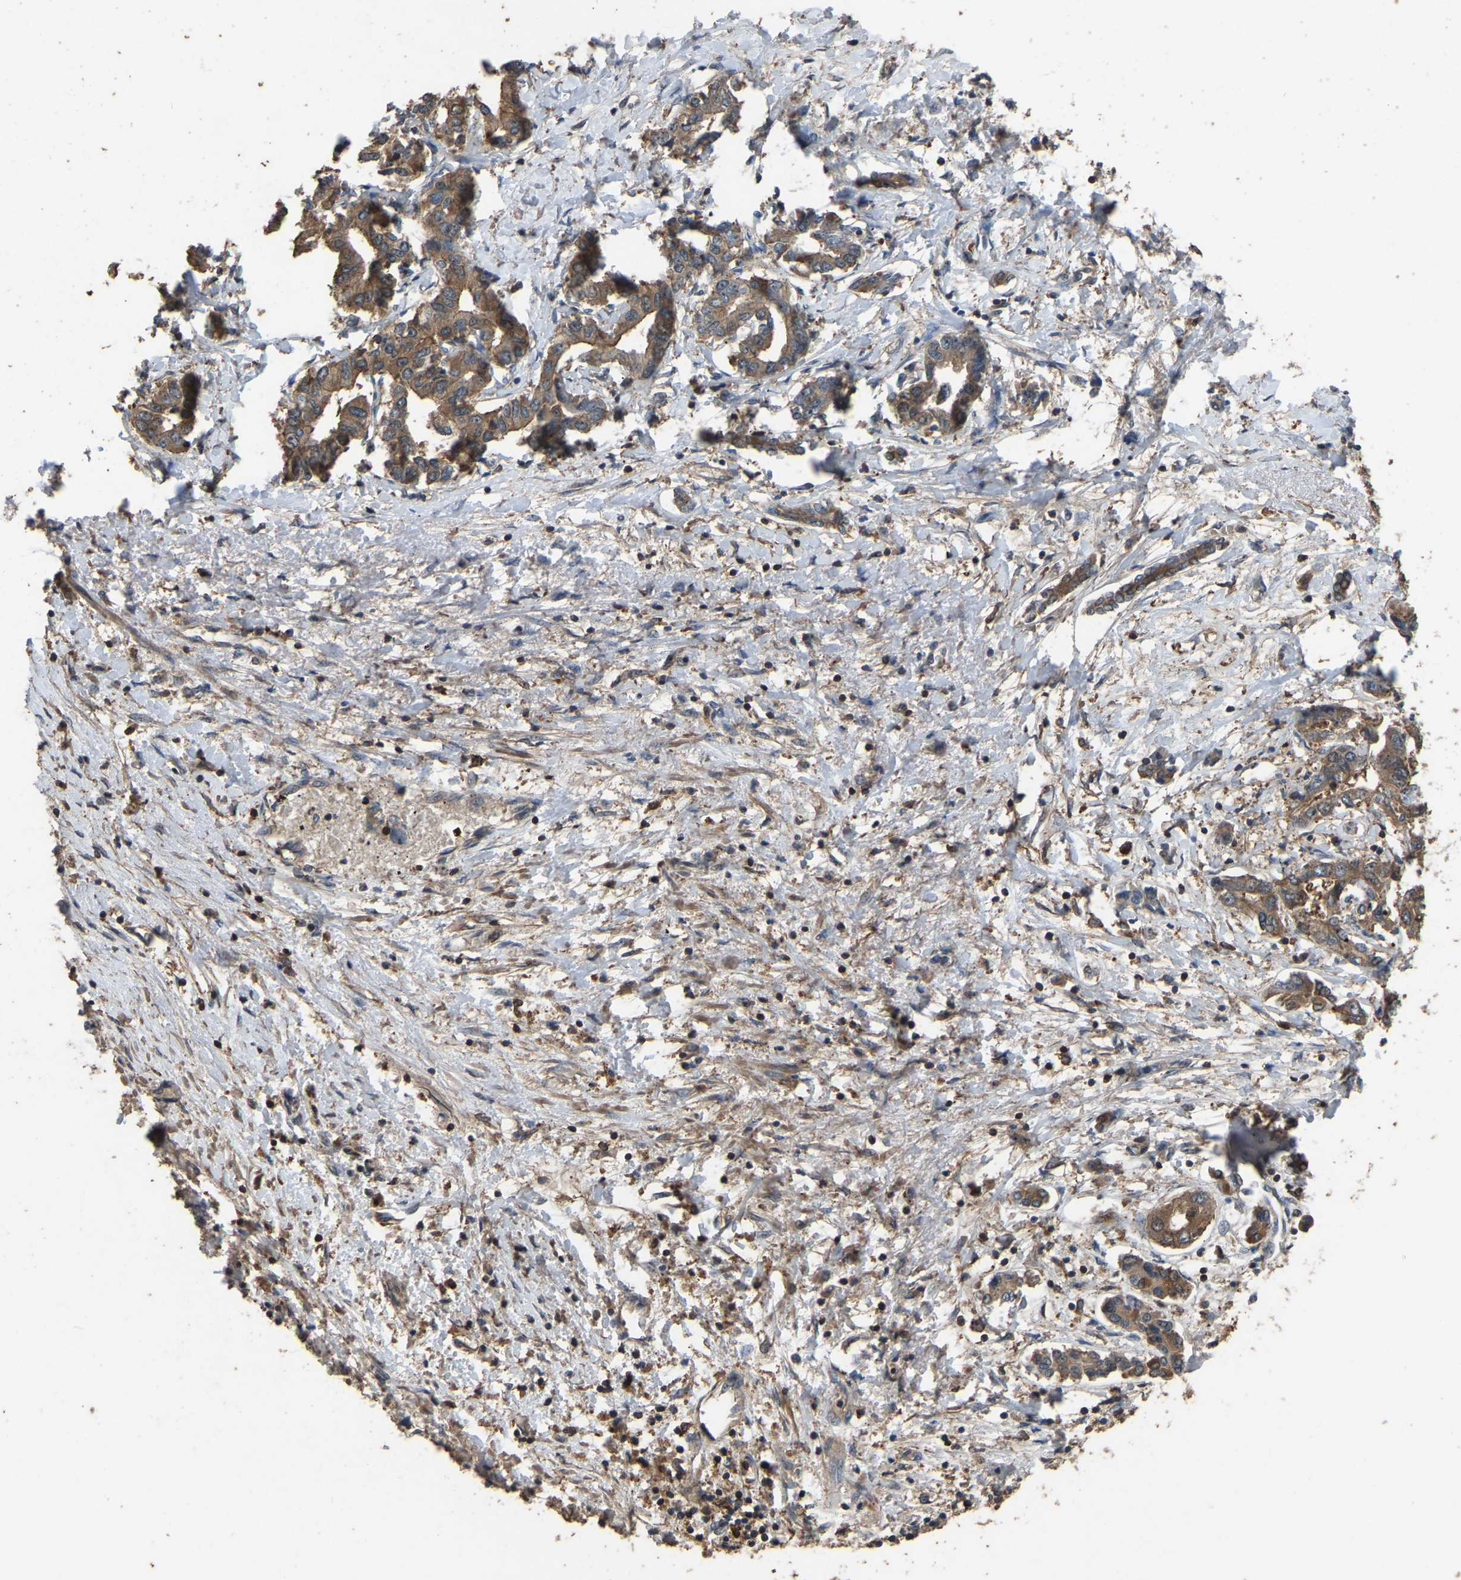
{"staining": {"intensity": "moderate", "quantity": ">75%", "location": "cytoplasmic/membranous"}, "tissue": "liver cancer", "cell_type": "Tumor cells", "image_type": "cancer", "snomed": [{"axis": "morphology", "description": "Cholangiocarcinoma"}, {"axis": "topography", "description": "Liver"}], "caption": "High-power microscopy captured an IHC image of liver cholangiocarcinoma, revealing moderate cytoplasmic/membranous staining in about >75% of tumor cells.", "gene": "FHIT", "patient": {"sex": "male", "age": 59}}